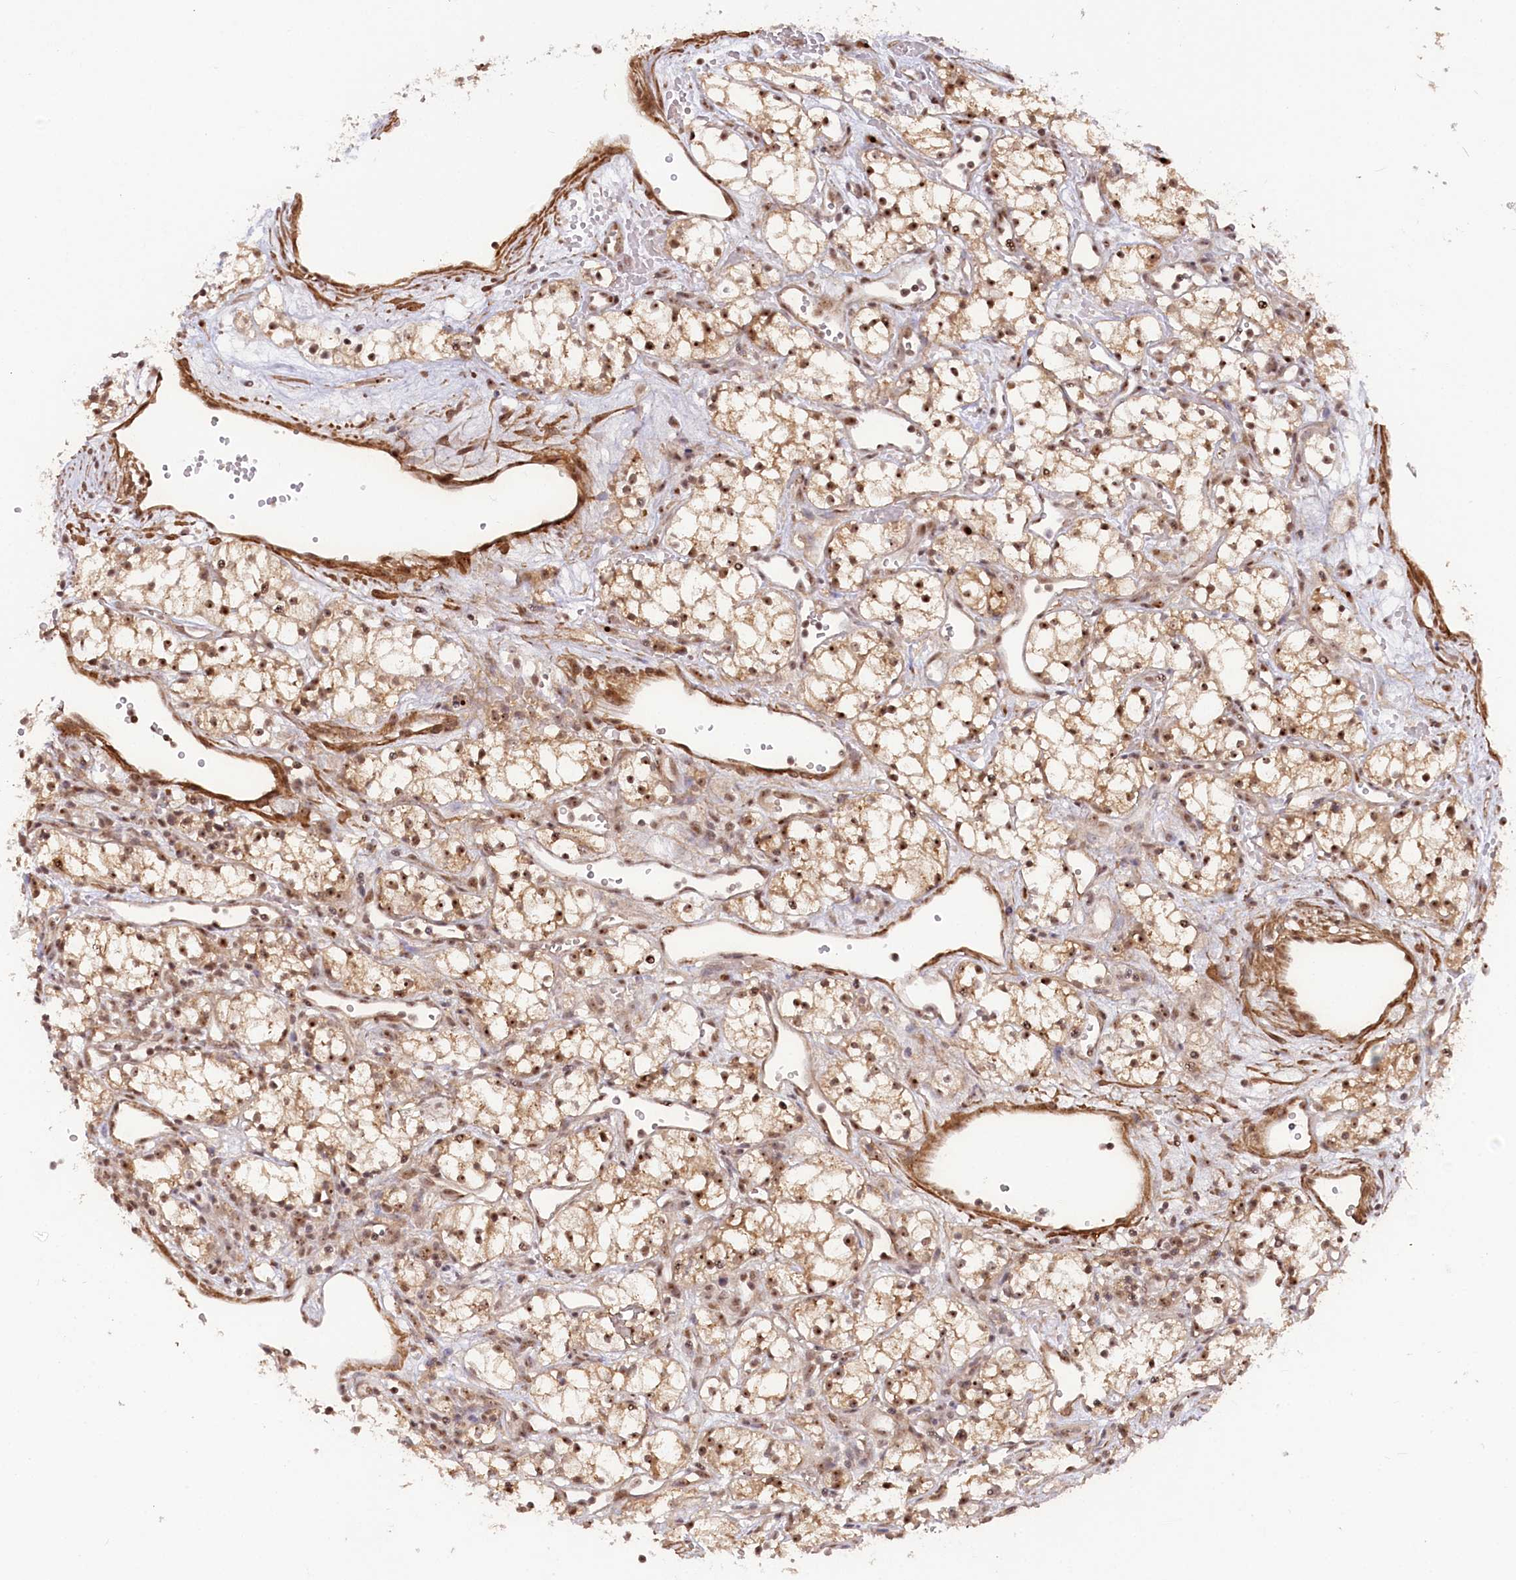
{"staining": {"intensity": "moderate", "quantity": ">75%", "location": "cytoplasmic/membranous,nuclear"}, "tissue": "renal cancer", "cell_type": "Tumor cells", "image_type": "cancer", "snomed": [{"axis": "morphology", "description": "Adenocarcinoma, NOS"}, {"axis": "topography", "description": "Kidney"}], "caption": "Immunohistochemistry (DAB (3,3'-diaminobenzidine)) staining of adenocarcinoma (renal) demonstrates moderate cytoplasmic/membranous and nuclear protein staining in approximately >75% of tumor cells.", "gene": "GNL3L", "patient": {"sex": "male", "age": 59}}